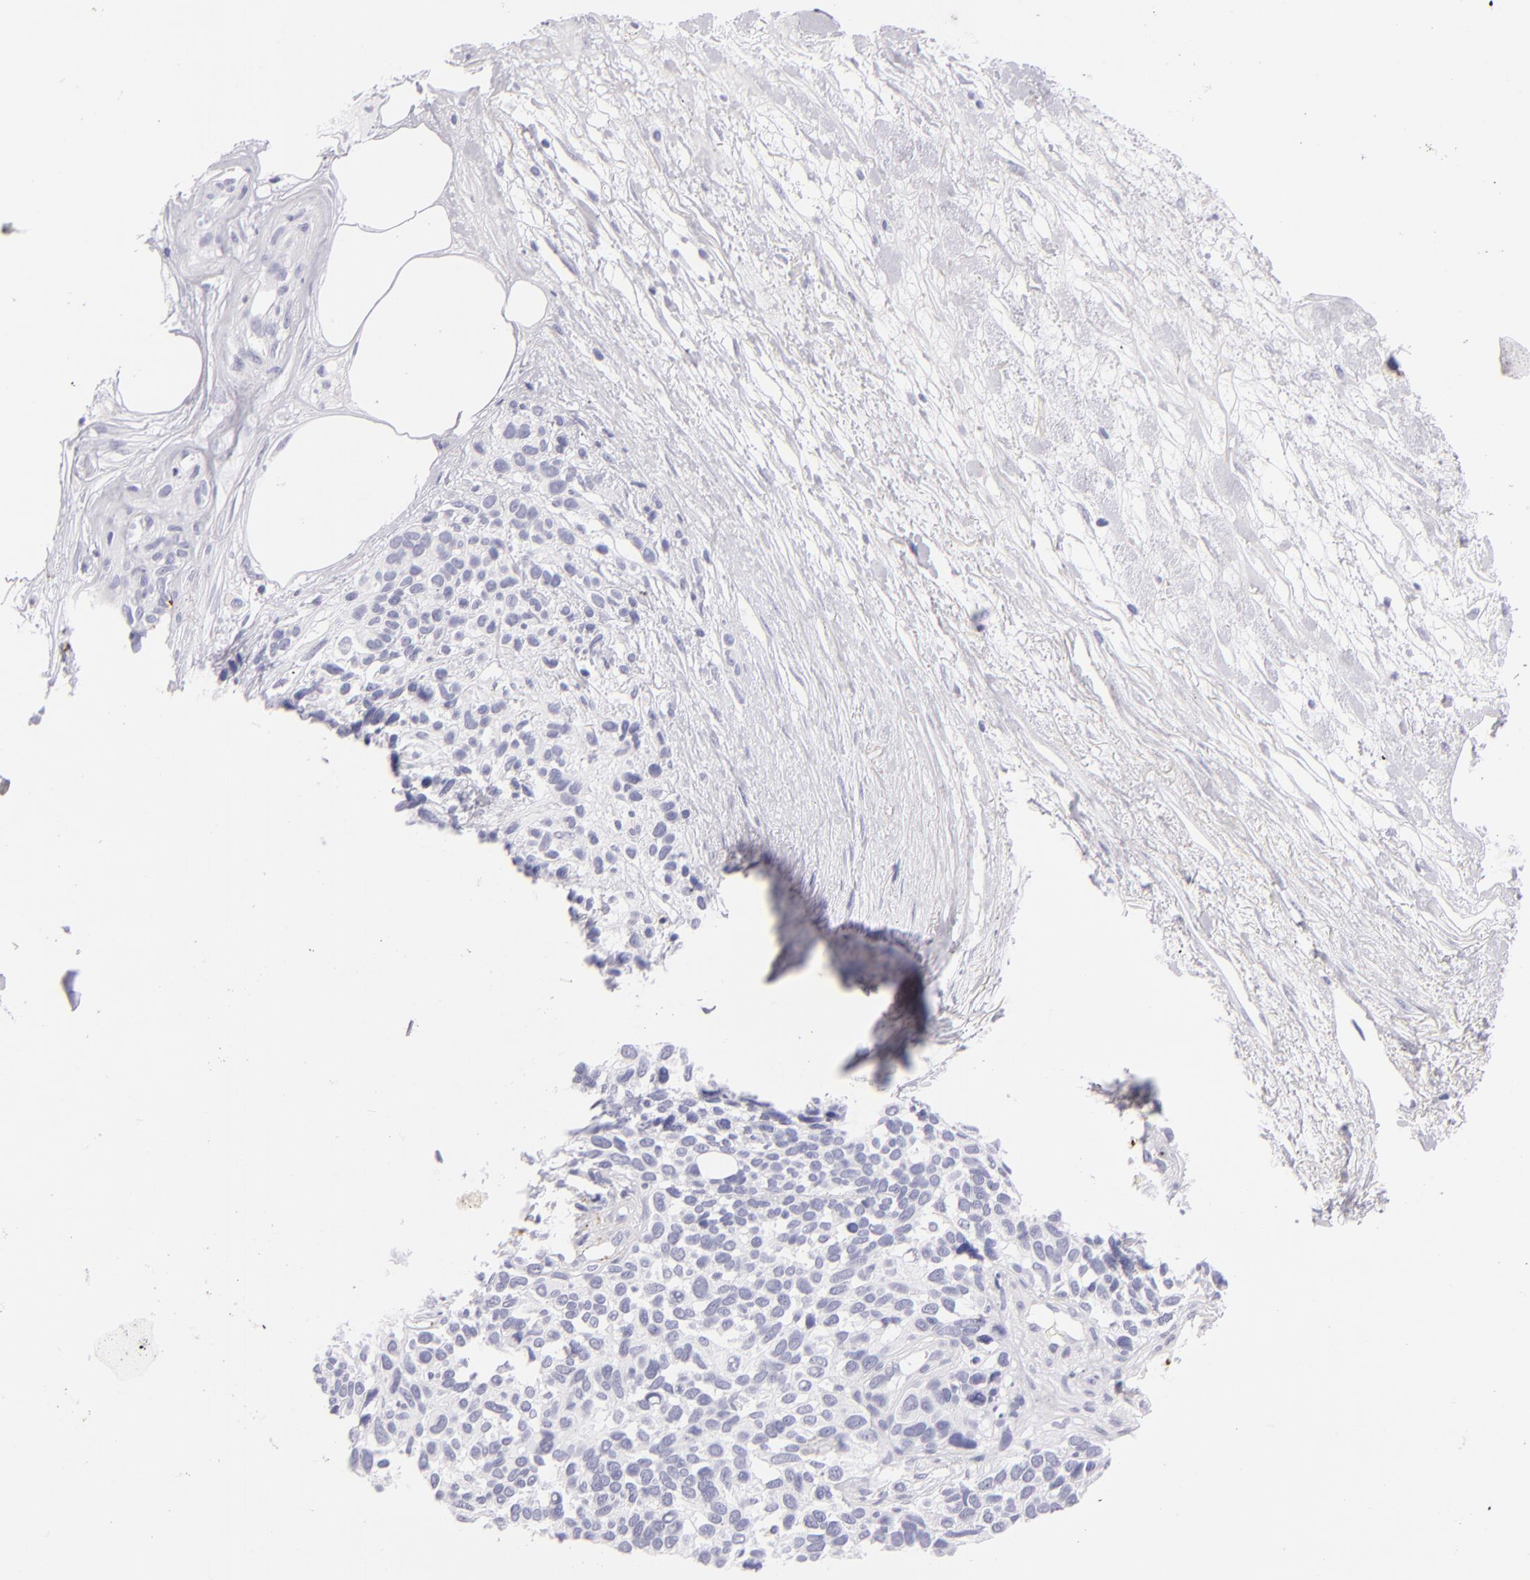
{"staining": {"intensity": "negative", "quantity": "none", "location": "none"}, "tissue": "melanoma", "cell_type": "Tumor cells", "image_type": "cancer", "snomed": [{"axis": "morphology", "description": "Malignant melanoma, NOS"}, {"axis": "topography", "description": "Skin"}], "caption": "Human malignant melanoma stained for a protein using IHC shows no positivity in tumor cells.", "gene": "GP1BA", "patient": {"sex": "female", "age": 85}}